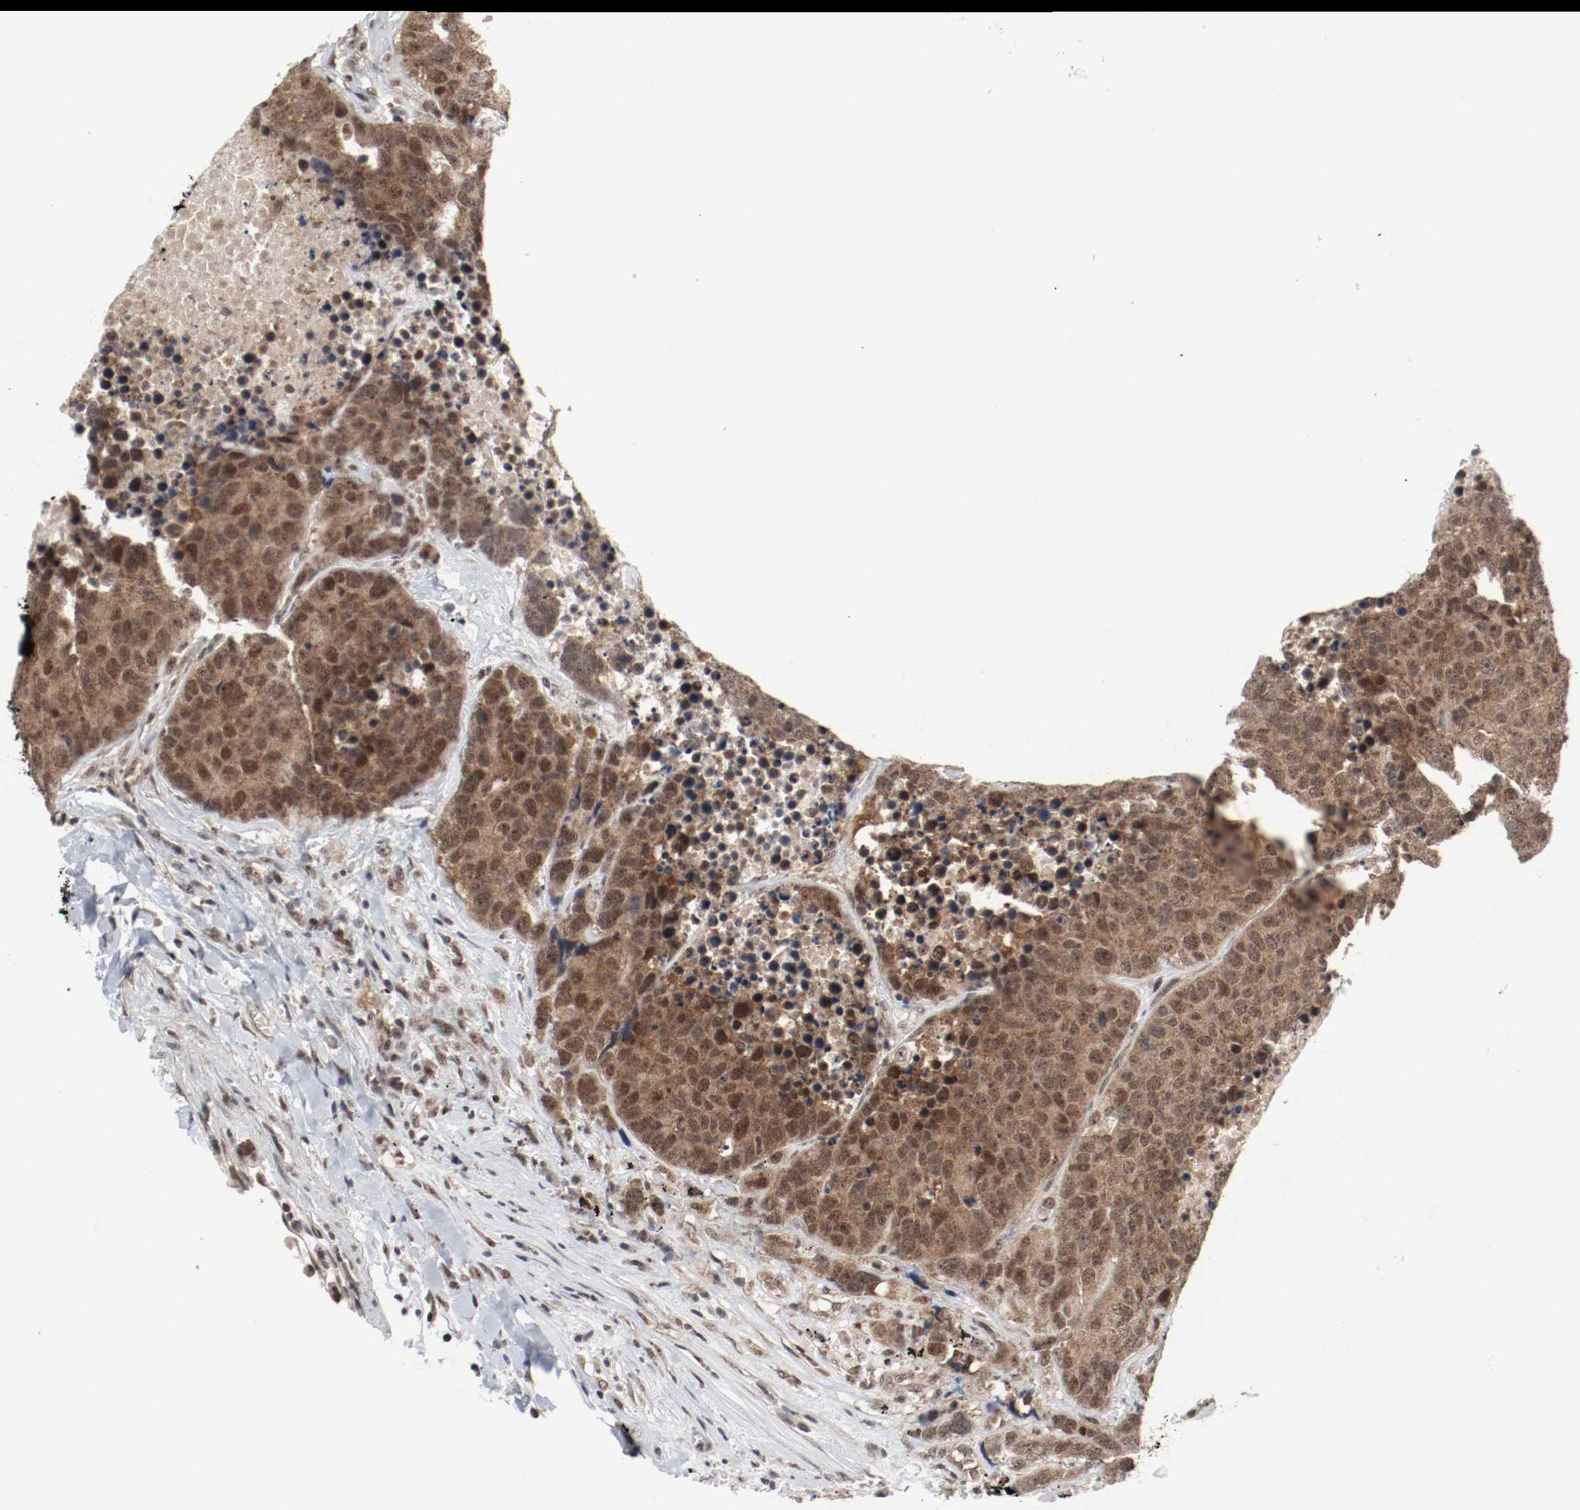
{"staining": {"intensity": "moderate", "quantity": ">75%", "location": "cytoplasmic/membranous,nuclear"}, "tissue": "carcinoid", "cell_type": "Tumor cells", "image_type": "cancer", "snomed": [{"axis": "morphology", "description": "Carcinoid, malignant, NOS"}, {"axis": "topography", "description": "Lung"}], "caption": "Carcinoid (malignant) stained with DAB immunohistochemistry (IHC) displays medium levels of moderate cytoplasmic/membranous and nuclear positivity in approximately >75% of tumor cells. (DAB IHC with brightfield microscopy, high magnification).", "gene": "CSNK2B", "patient": {"sex": "male", "age": 60}}